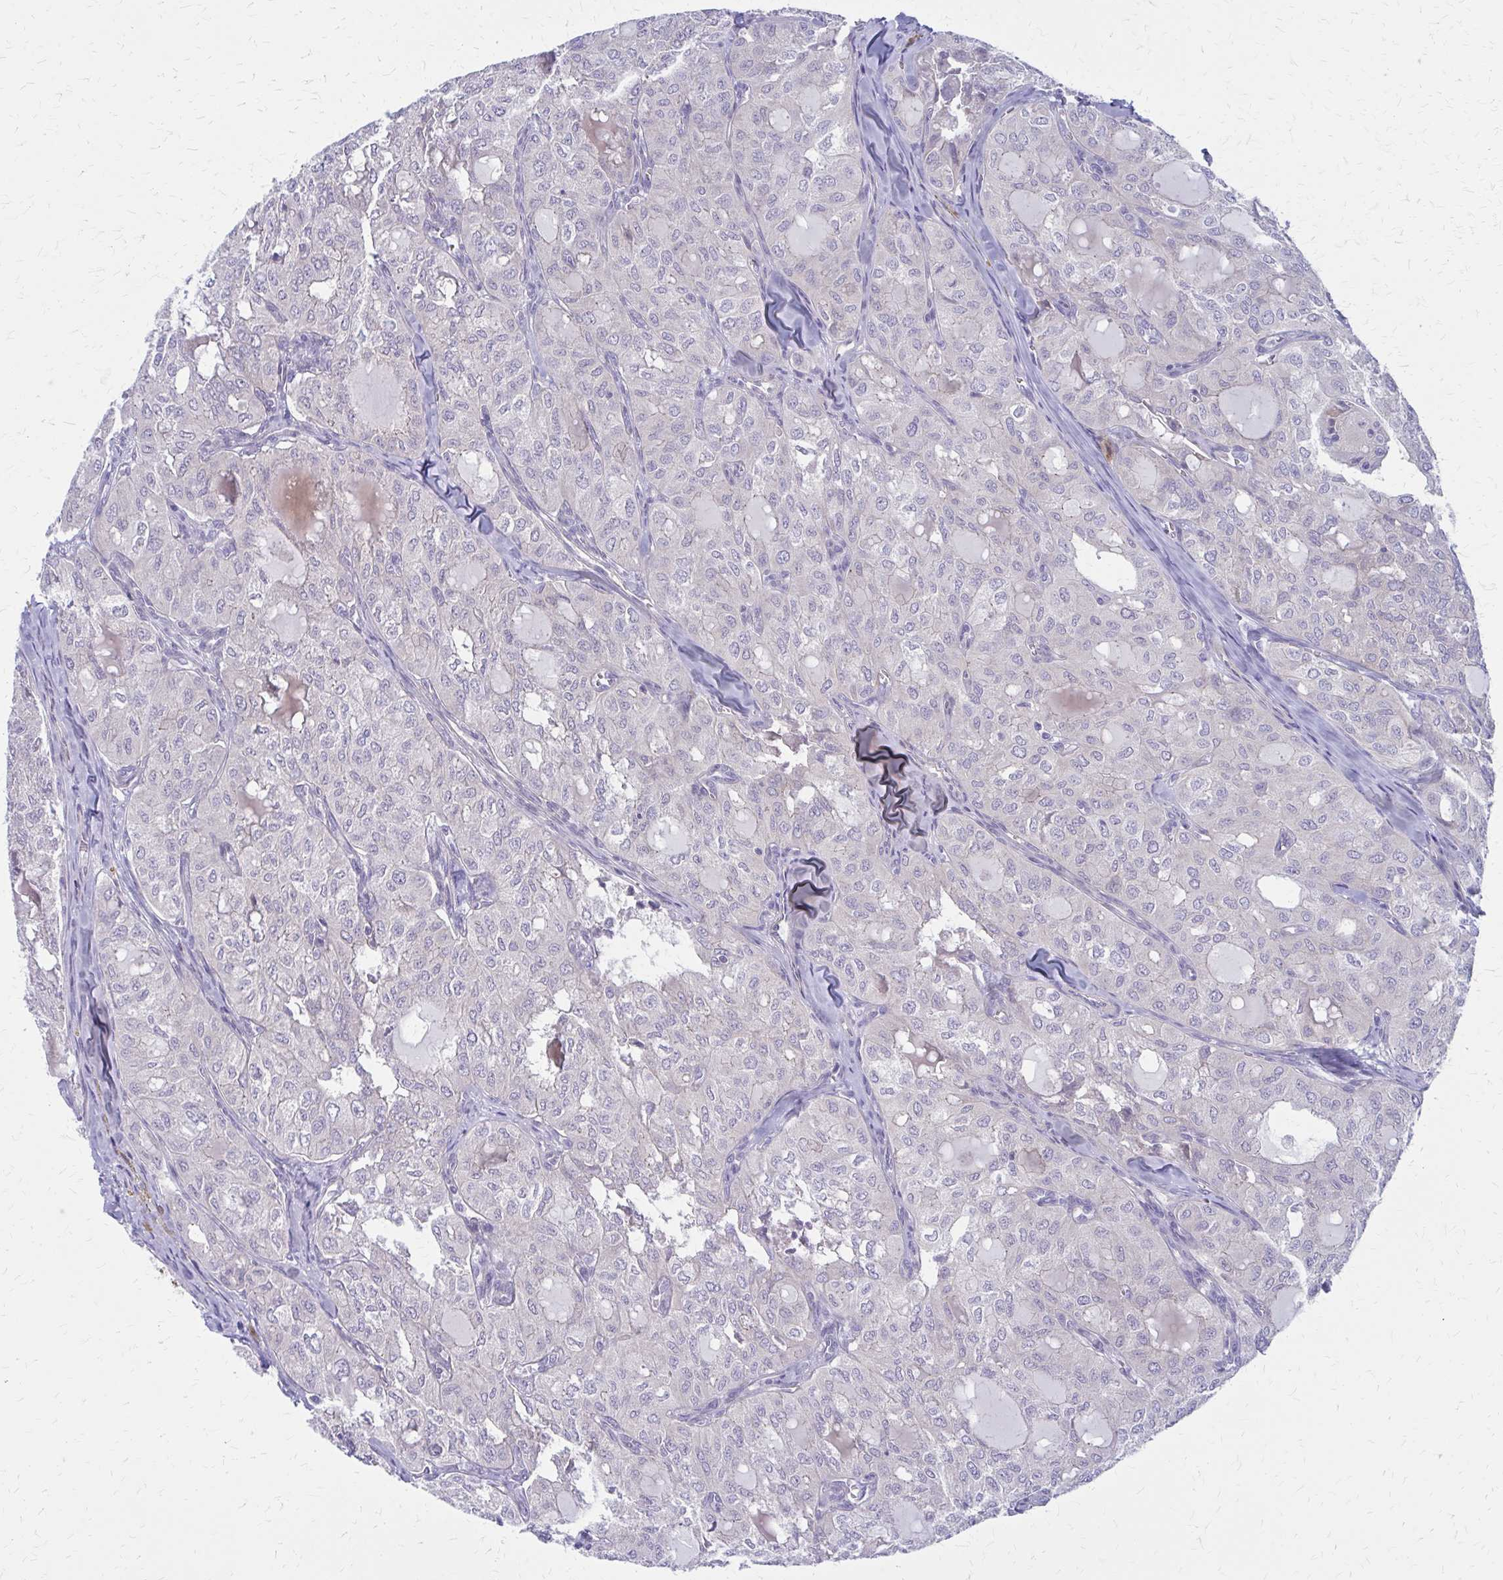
{"staining": {"intensity": "negative", "quantity": "none", "location": "none"}, "tissue": "thyroid cancer", "cell_type": "Tumor cells", "image_type": "cancer", "snomed": [{"axis": "morphology", "description": "Follicular adenoma carcinoma, NOS"}, {"axis": "topography", "description": "Thyroid gland"}], "caption": "An image of thyroid follicular adenoma carcinoma stained for a protein shows no brown staining in tumor cells.", "gene": "GLYATL2", "patient": {"sex": "male", "age": 75}}